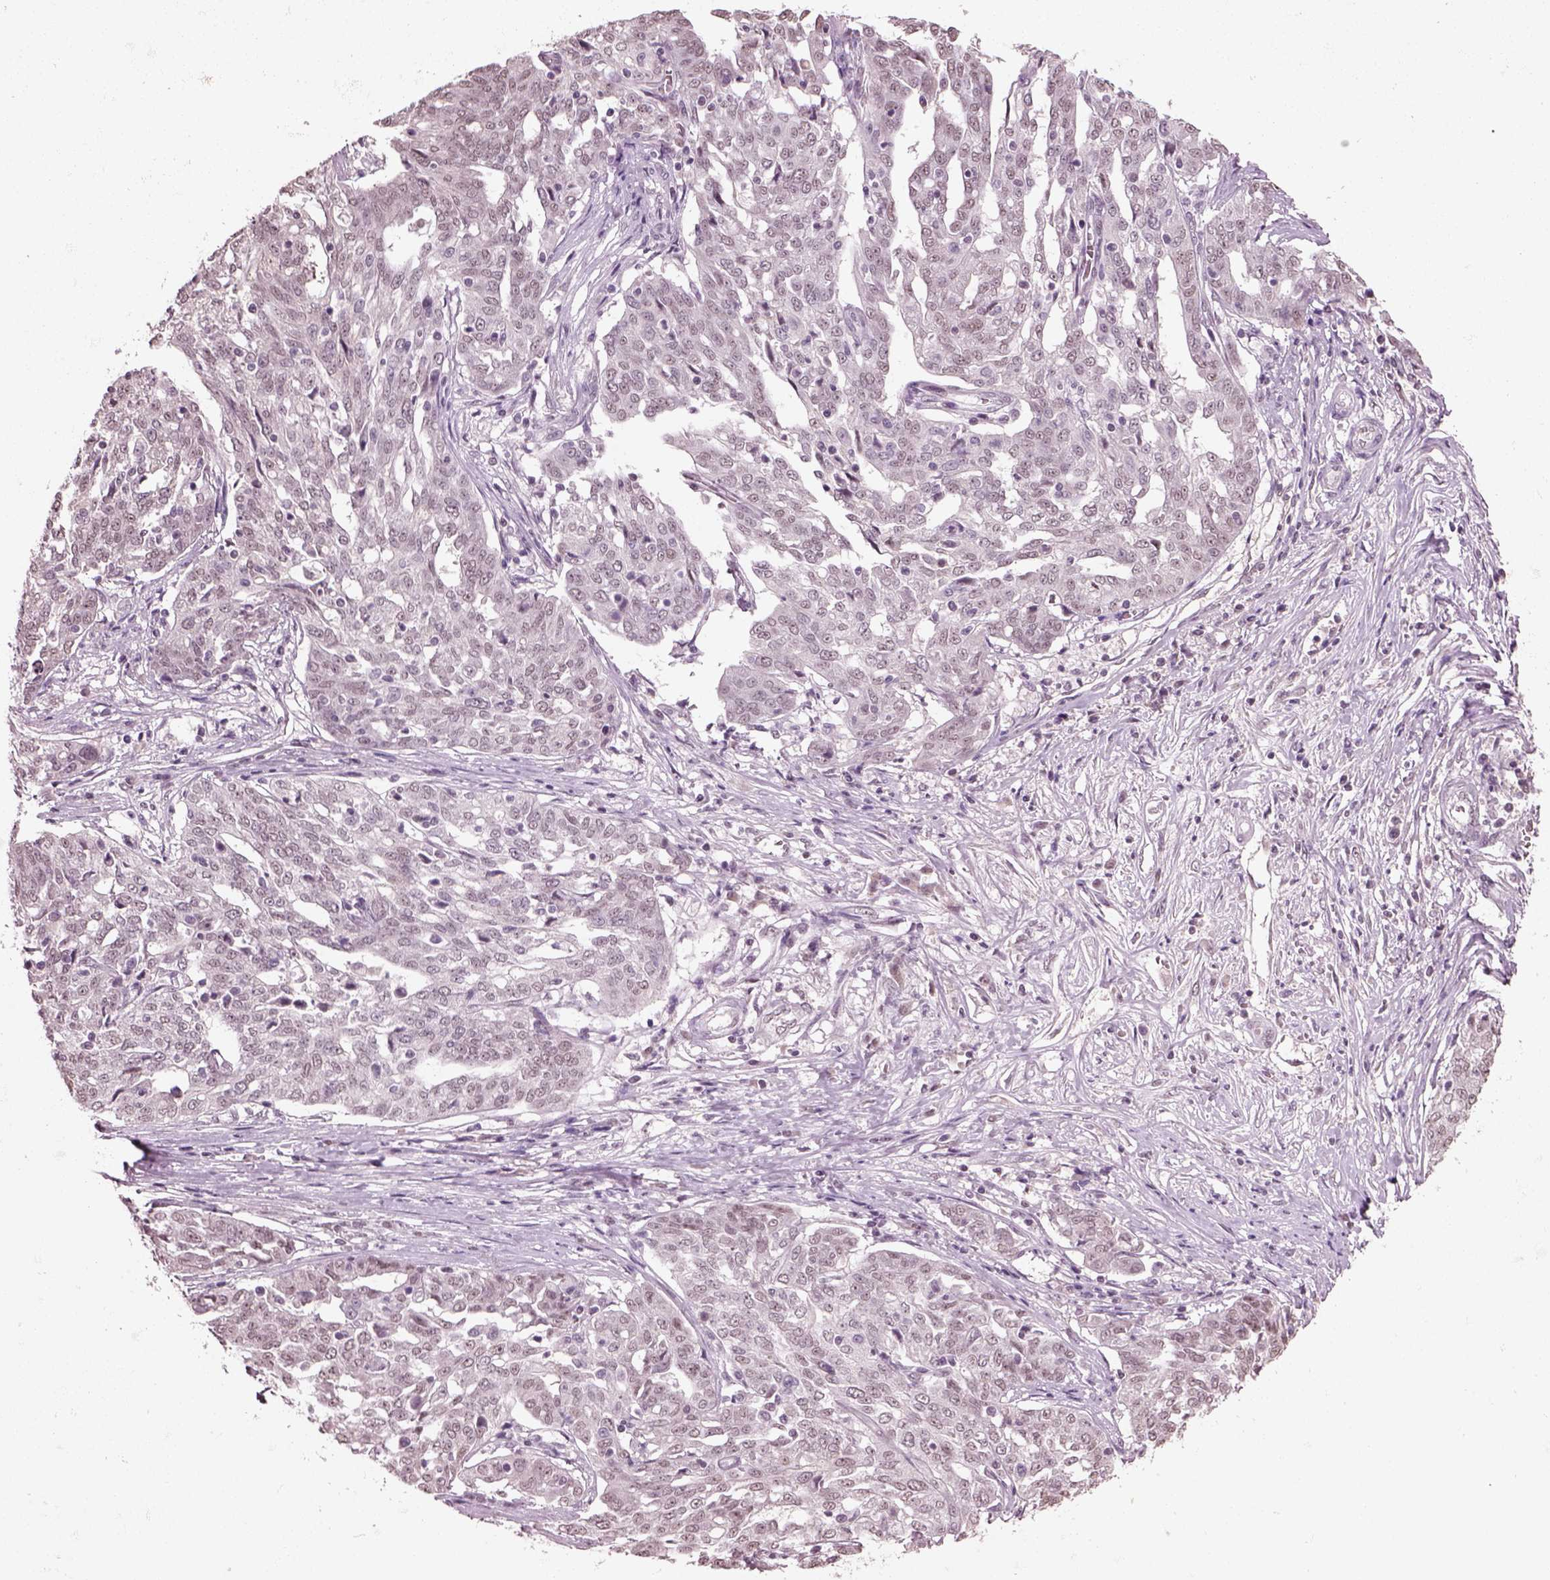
{"staining": {"intensity": "negative", "quantity": "none", "location": "none"}, "tissue": "ovarian cancer", "cell_type": "Tumor cells", "image_type": "cancer", "snomed": [{"axis": "morphology", "description": "Cystadenocarcinoma, serous, NOS"}, {"axis": "topography", "description": "Ovary"}], "caption": "The immunohistochemistry image has no significant expression in tumor cells of ovarian cancer (serous cystadenocarcinoma) tissue. (DAB (3,3'-diaminobenzidine) IHC, high magnification).", "gene": "SEPHS1", "patient": {"sex": "female", "age": 67}}